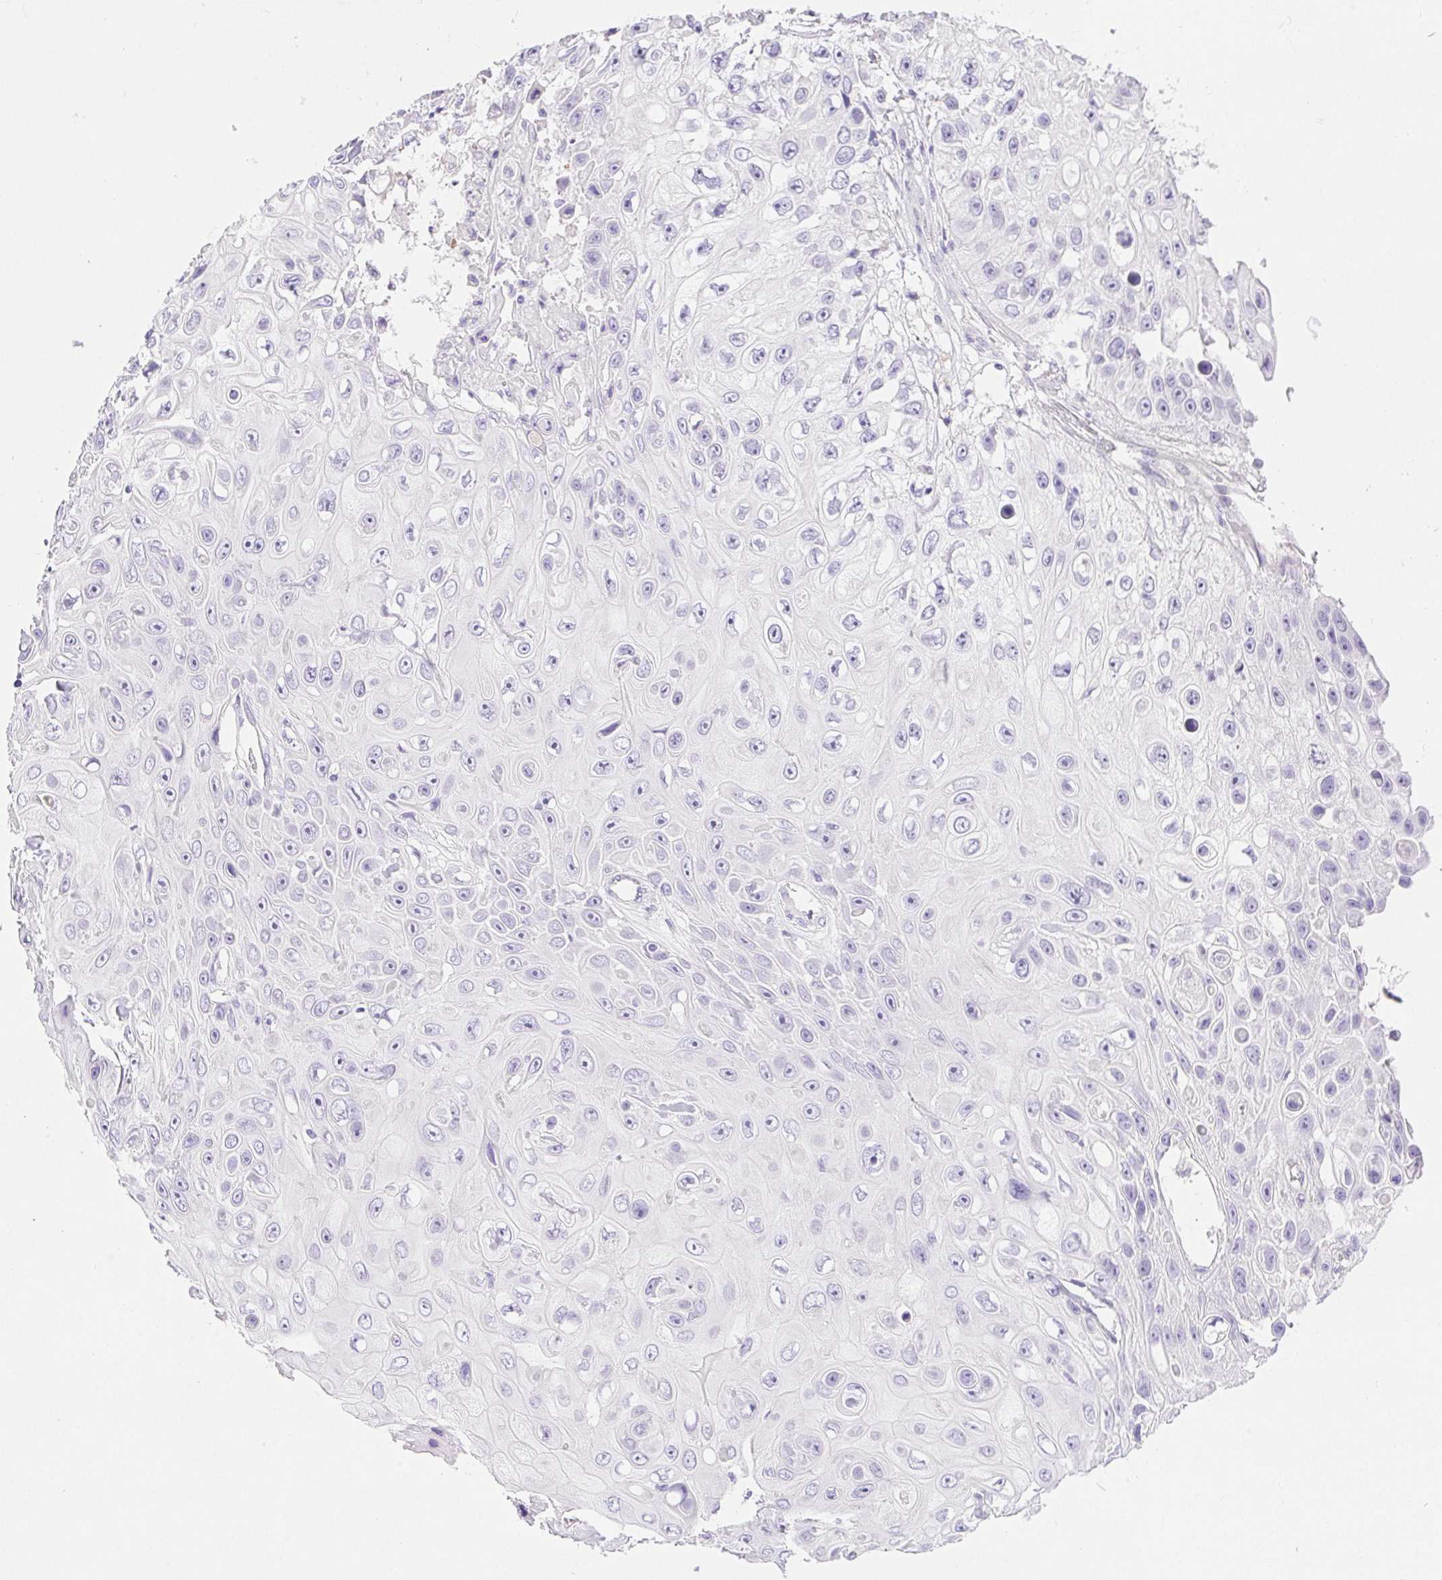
{"staining": {"intensity": "negative", "quantity": "none", "location": "none"}, "tissue": "skin cancer", "cell_type": "Tumor cells", "image_type": "cancer", "snomed": [{"axis": "morphology", "description": "Squamous cell carcinoma, NOS"}, {"axis": "topography", "description": "Skin"}], "caption": "Tumor cells show no significant protein expression in skin cancer (squamous cell carcinoma).", "gene": "PNLIP", "patient": {"sex": "male", "age": 82}}